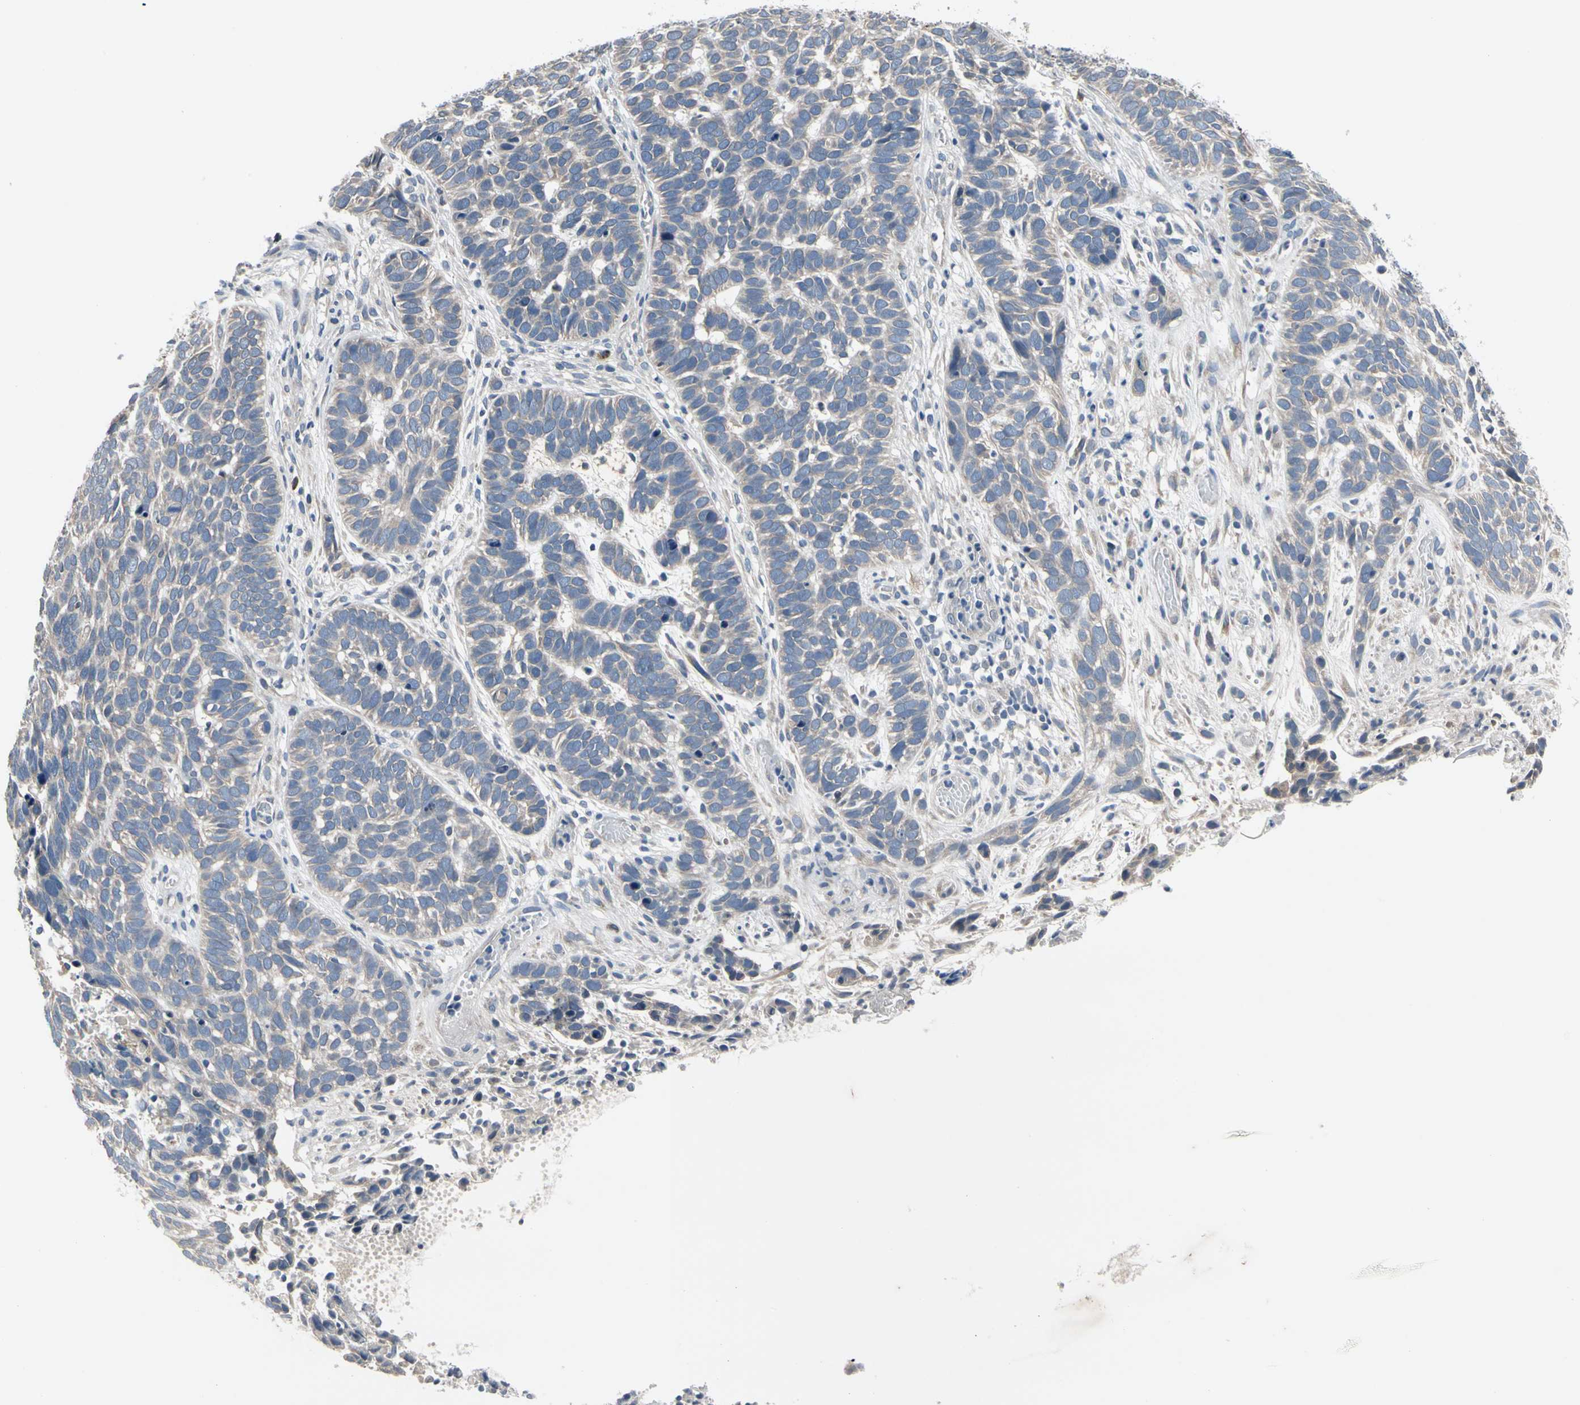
{"staining": {"intensity": "negative", "quantity": "none", "location": "none"}, "tissue": "skin cancer", "cell_type": "Tumor cells", "image_type": "cancer", "snomed": [{"axis": "morphology", "description": "Basal cell carcinoma"}, {"axis": "topography", "description": "Skin"}], "caption": "Tumor cells show no significant protein expression in skin cancer (basal cell carcinoma).", "gene": "SELENOK", "patient": {"sex": "male", "age": 87}}